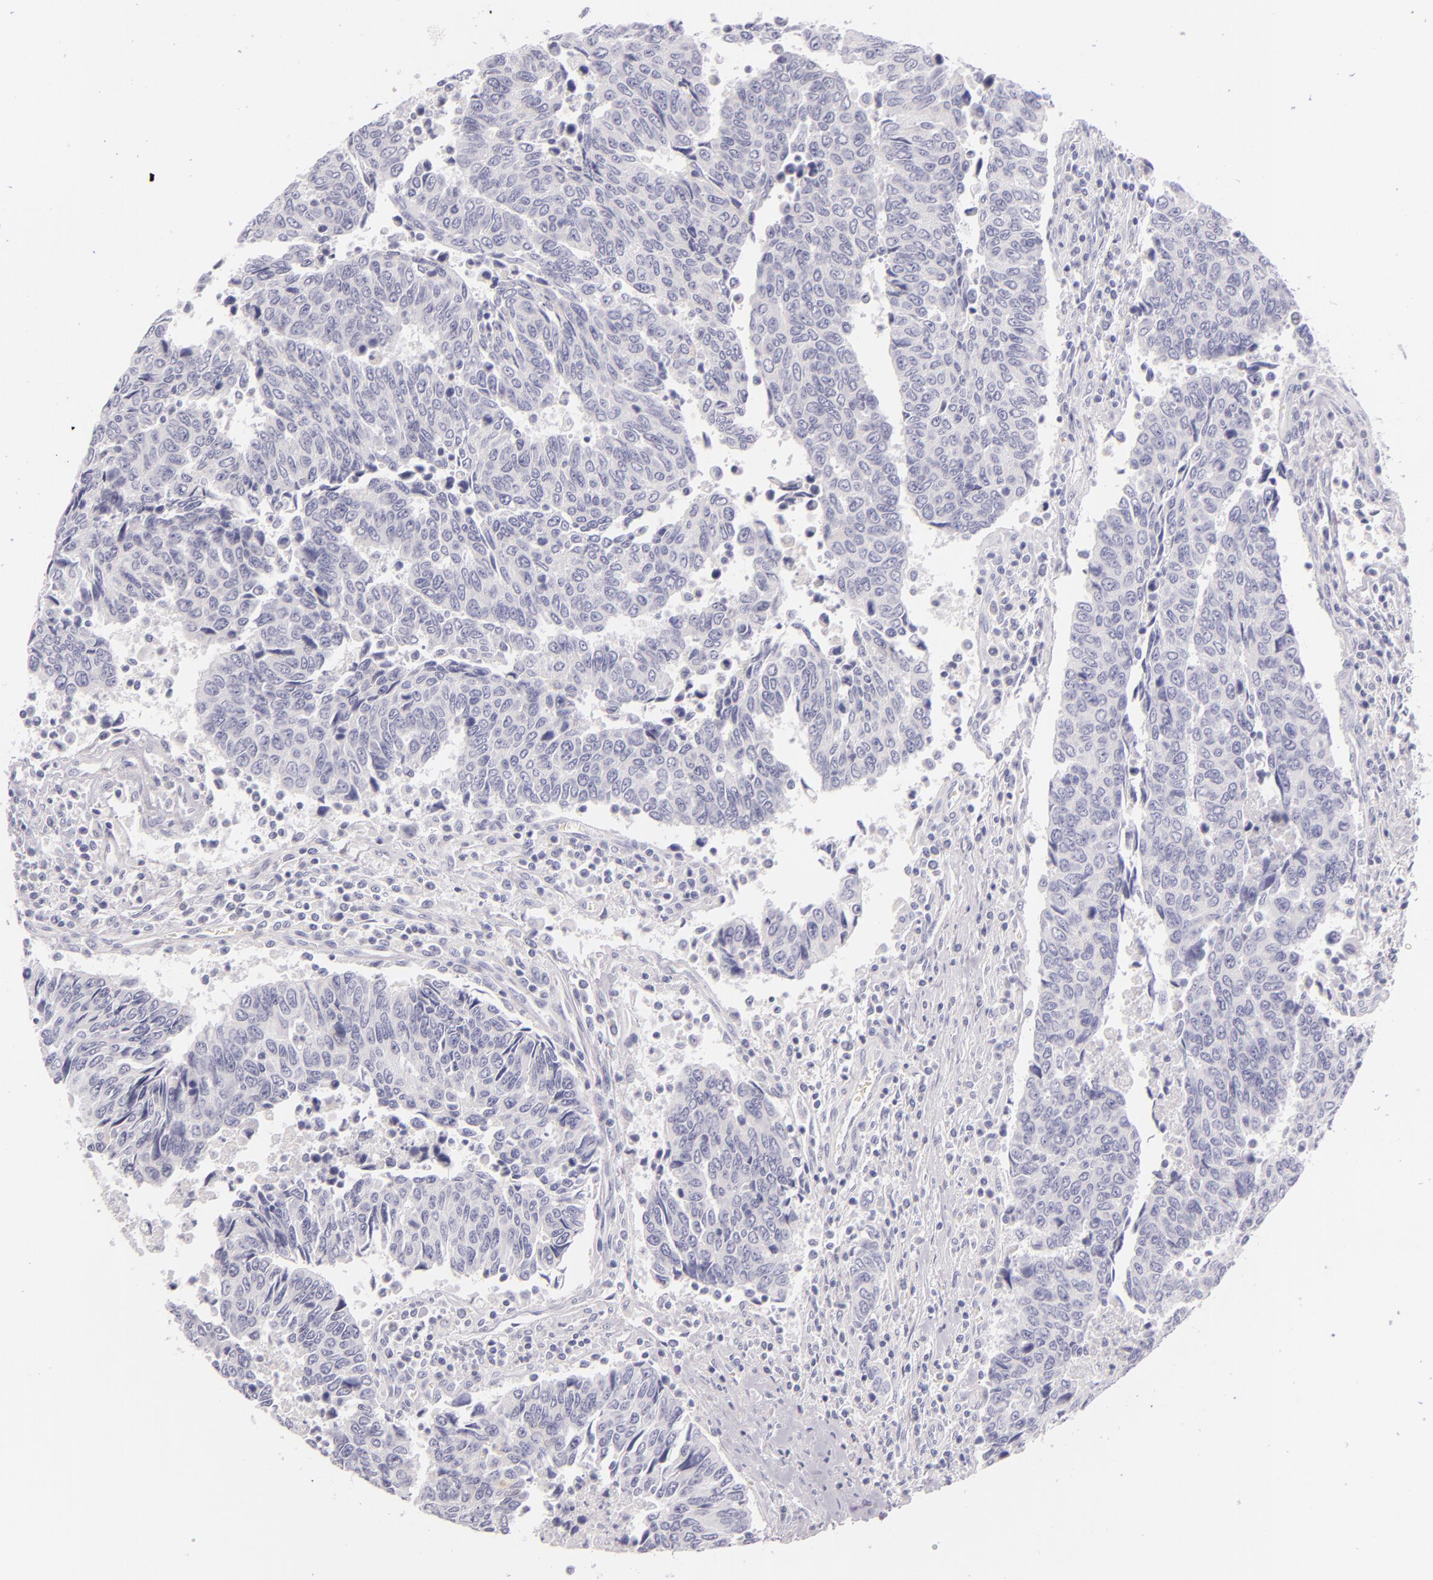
{"staining": {"intensity": "negative", "quantity": "none", "location": "none"}, "tissue": "urothelial cancer", "cell_type": "Tumor cells", "image_type": "cancer", "snomed": [{"axis": "morphology", "description": "Urothelial carcinoma, High grade"}, {"axis": "topography", "description": "Urinary bladder"}], "caption": "An image of human high-grade urothelial carcinoma is negative for staining in tumor cells.", "gene": "INA", "patient": {"sex": "male", "age": 86}}